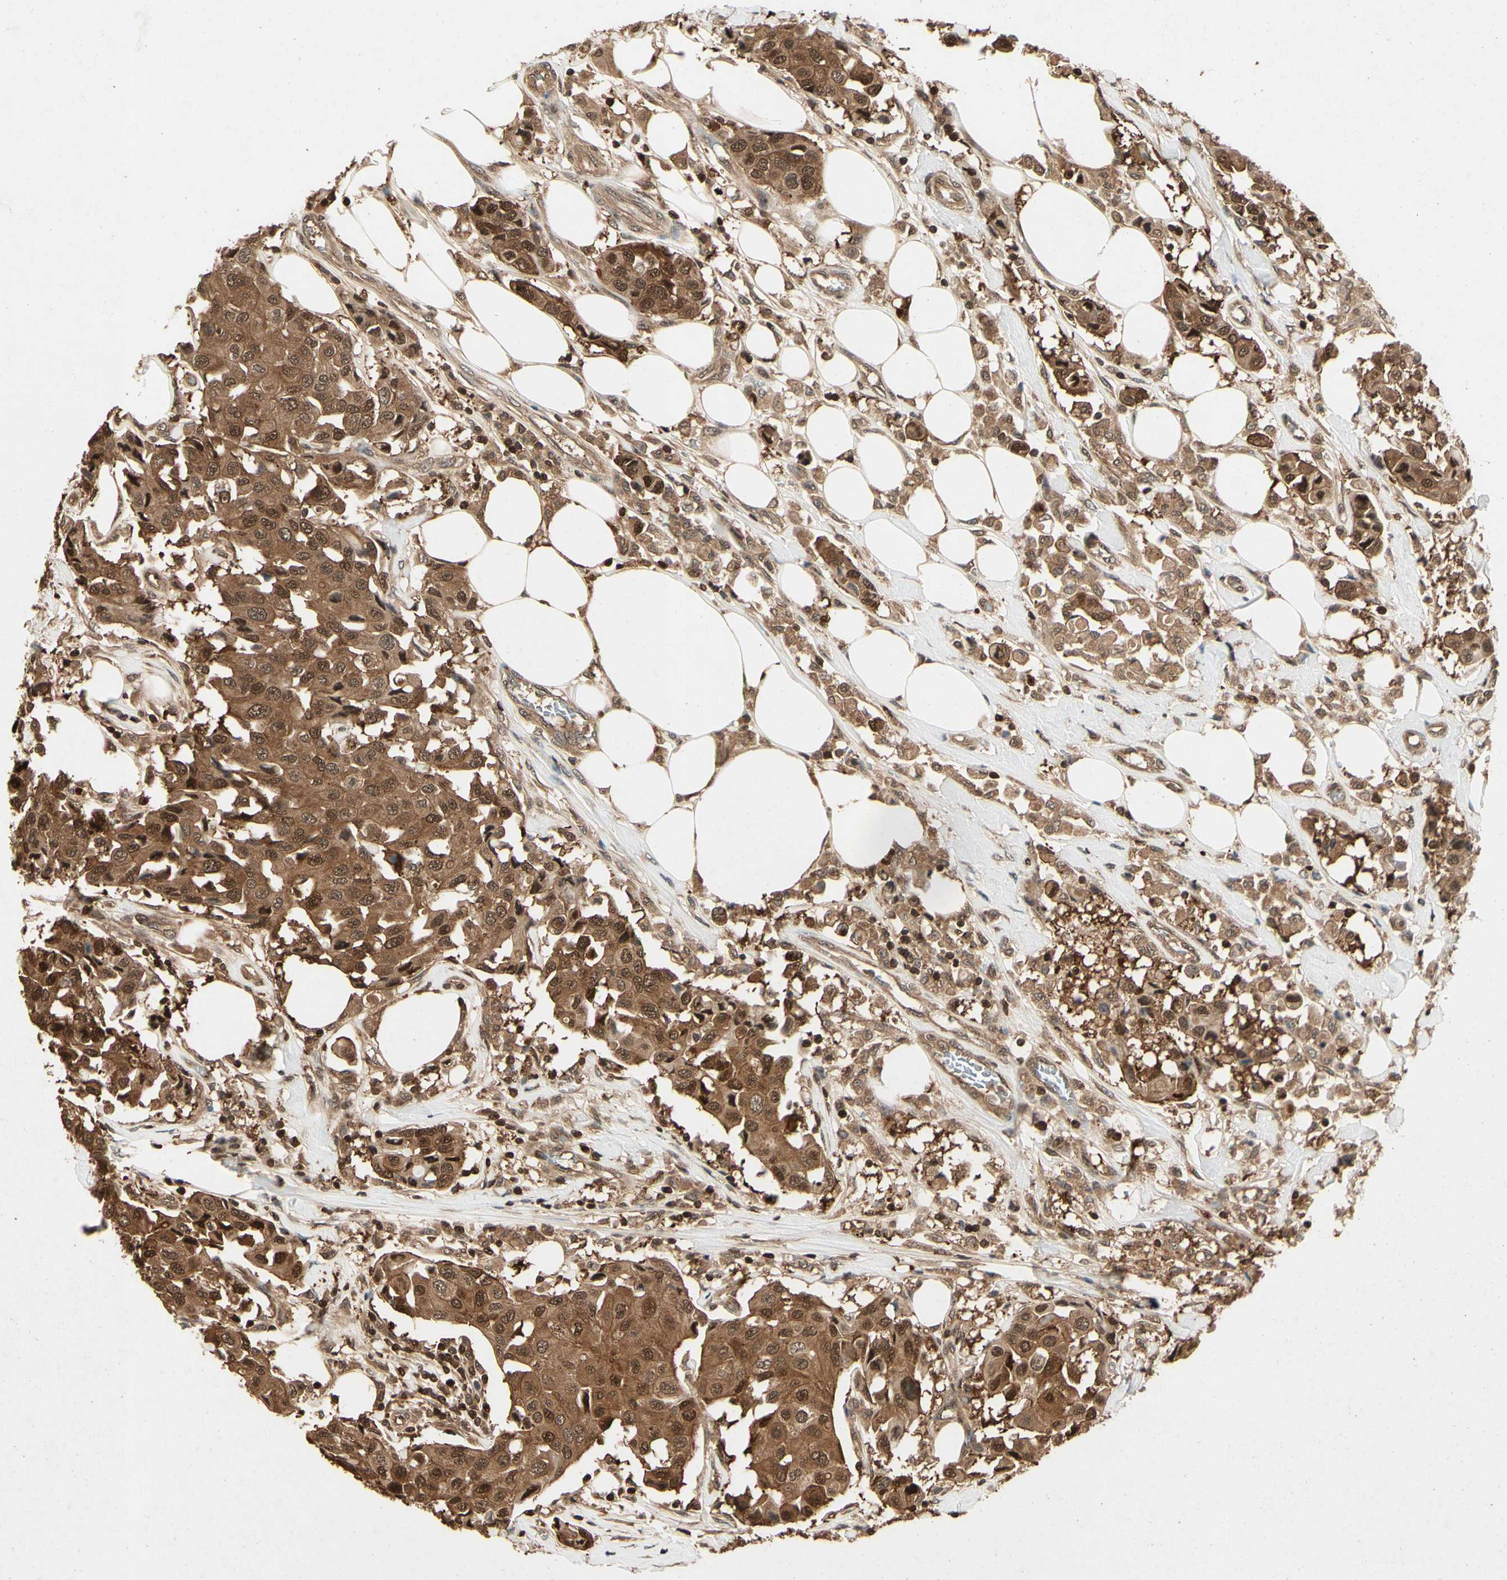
{"staining": {"intensity": "strong", "quantity": ">75%", "location": "cytoplasmic/membranous,nuclear"}, "tissue": "breast cancer", "cell_type": "Tumor cells", "image_type": "cancer", "snomed": [{"axis": "morphology", "description": "Duct carcinoma"}, {"axis": "topography", "description": "Breast"}], "caption": "Human breast infiltrating ductal carcinoma stained with a protein marker shows strong staining in tumor cells.", "gene": "YWHAQ", "patient": {"sex": "female", "age": 80}}